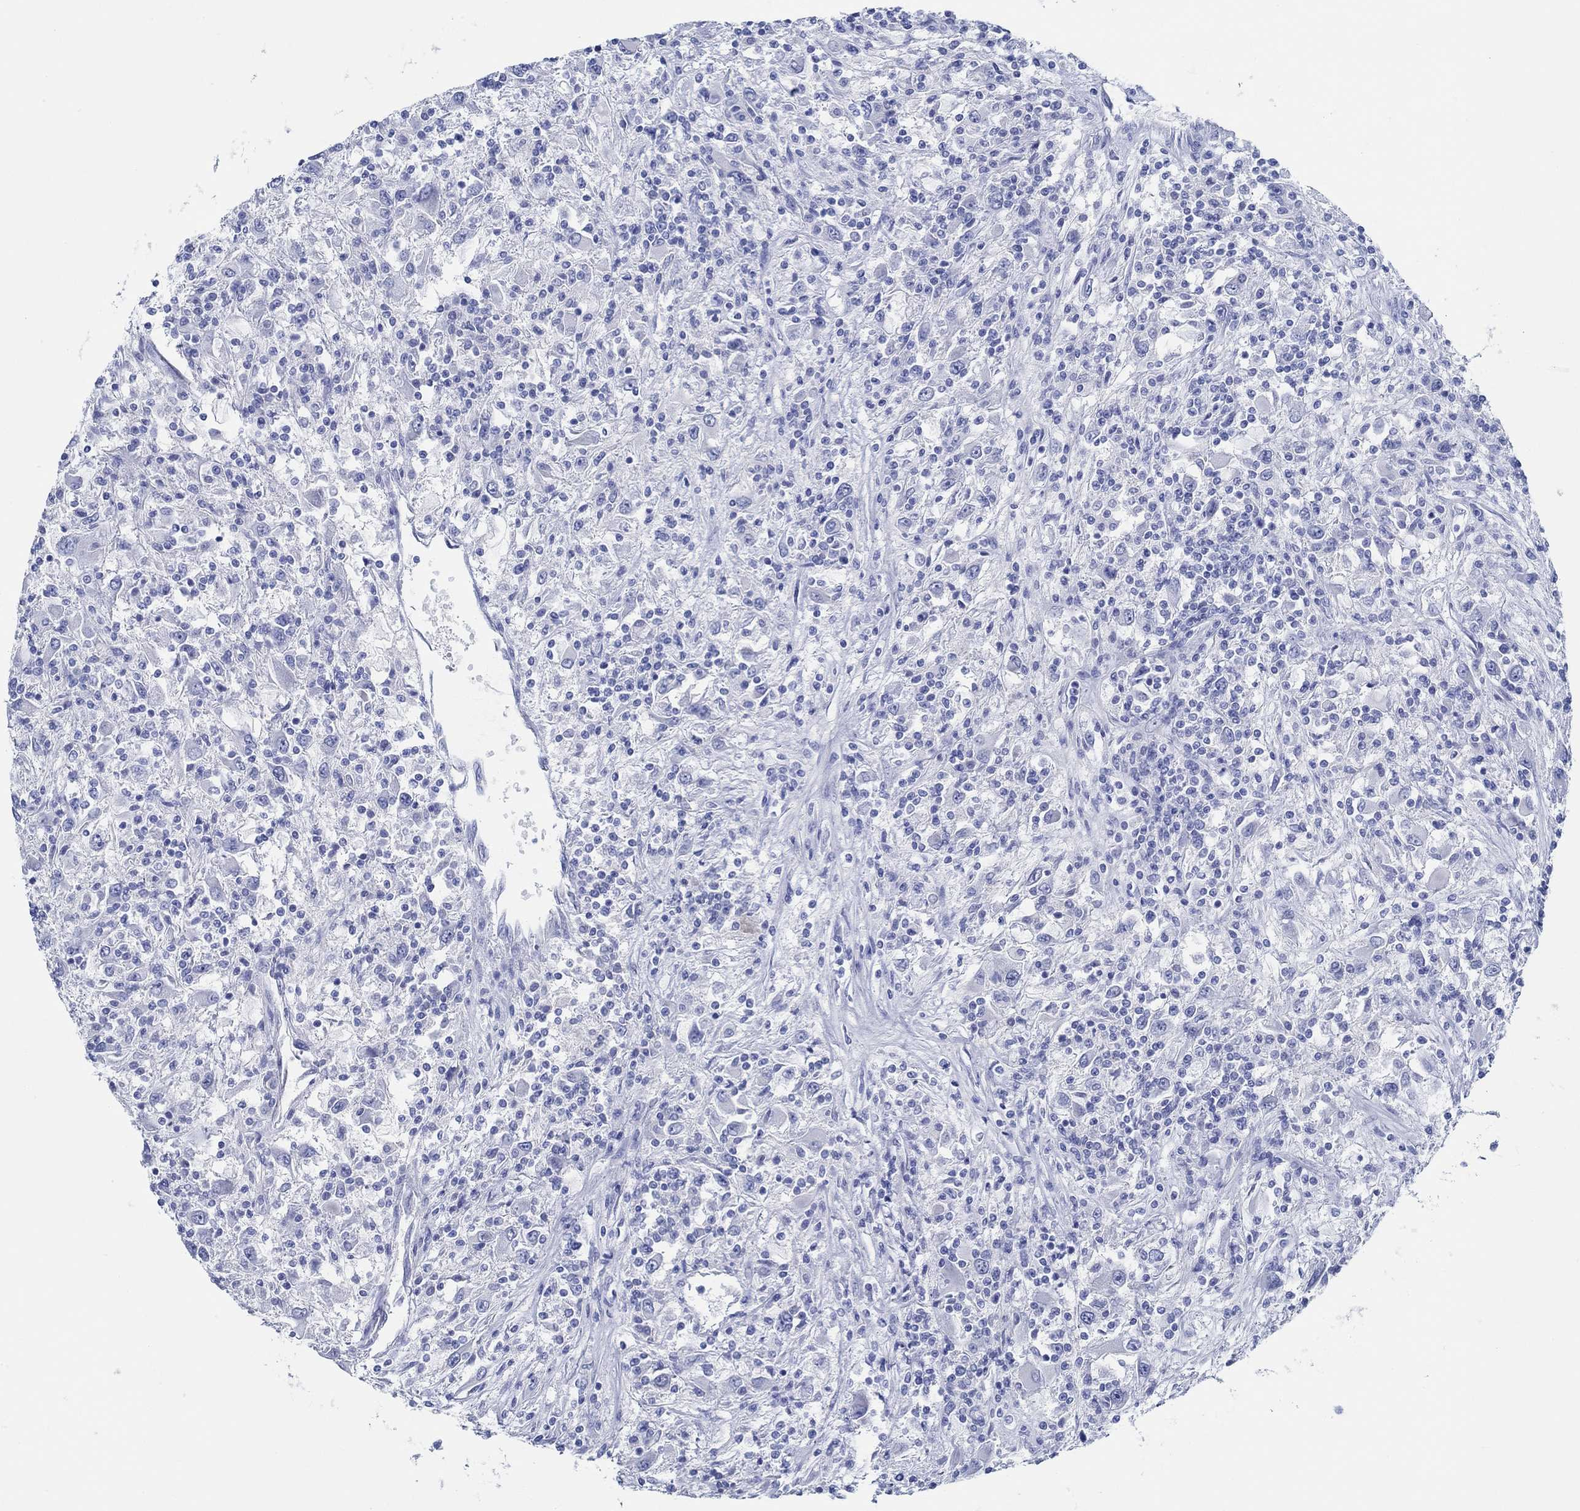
{"staining": {"intensity": "negative", "quantity": "none", "location": "none"}, "tissue": "renal cancer", "cell_type": "Tumor cells", "image_type": "cancer", "snomed": [{"axis": "morphology", "description": "Adenocarcinoma, NOS"}, {"axis": "topography", "description": "Kidney"}], "caption": "This is a micrograph of IHC staining of renal cancer (adenocarcinoma), which shows no staining in tumor cells.", "gene": "IGFBP6", "patient": {"sex": "female", "age": 67}}